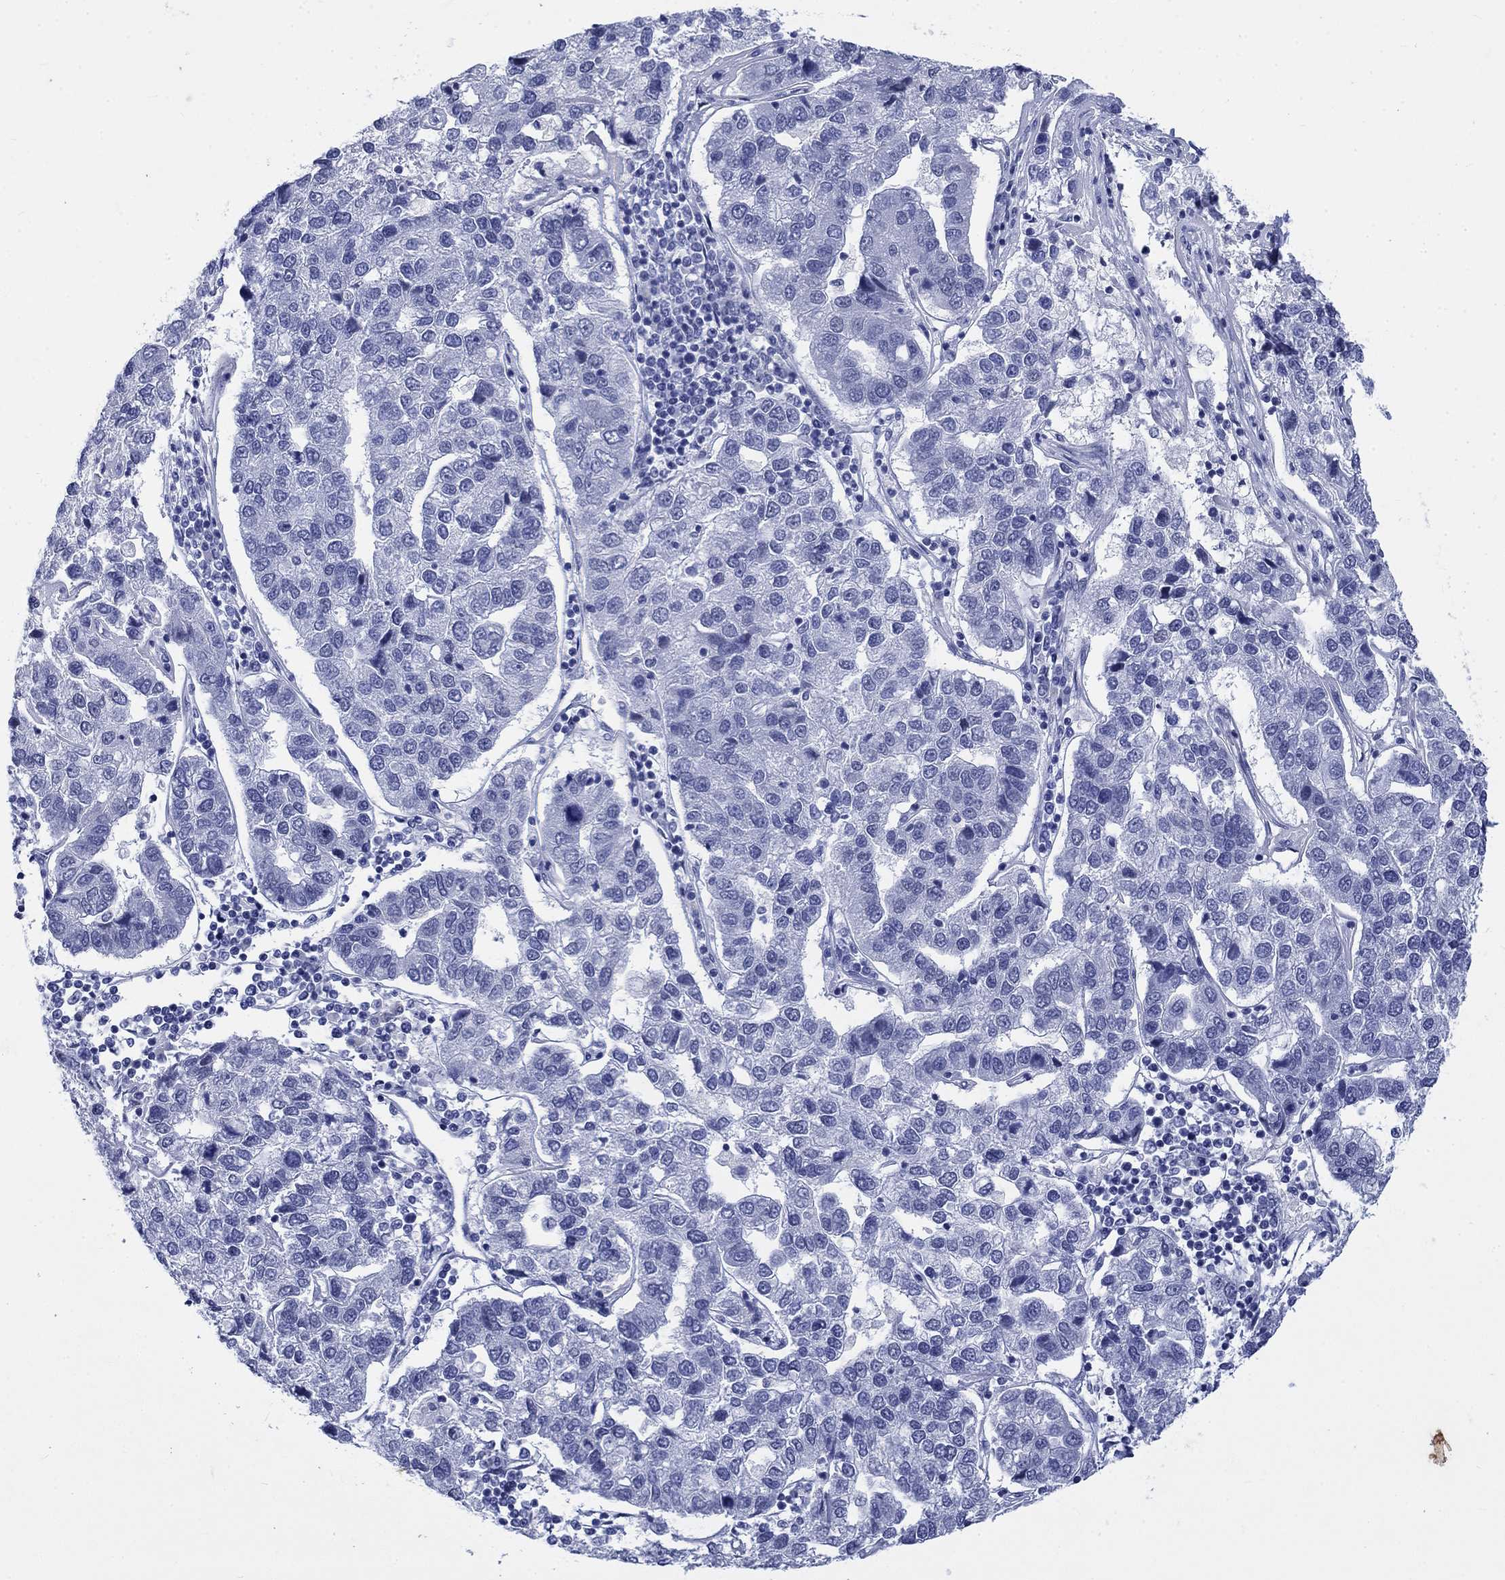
{"staining": {"intensity": "negative", "quantity": "none", "location": "none"}, "tissue": "pancreatic cancer", "cell_type": "Tumor cells", "image_type": "cancer", "snomed": [{"axis": "morphology", "description": "Adenocarcinoma, NOS"}, {"axis": "topography", "description": "Pancreas"}], "caption": "Human pancreatic cancer (adenocarcinoma) stained for a protein using IHC demonstrates no positivity in tumor cells.", "gene": "KRT76", "patient": {"sex": "female", "age": 61}}